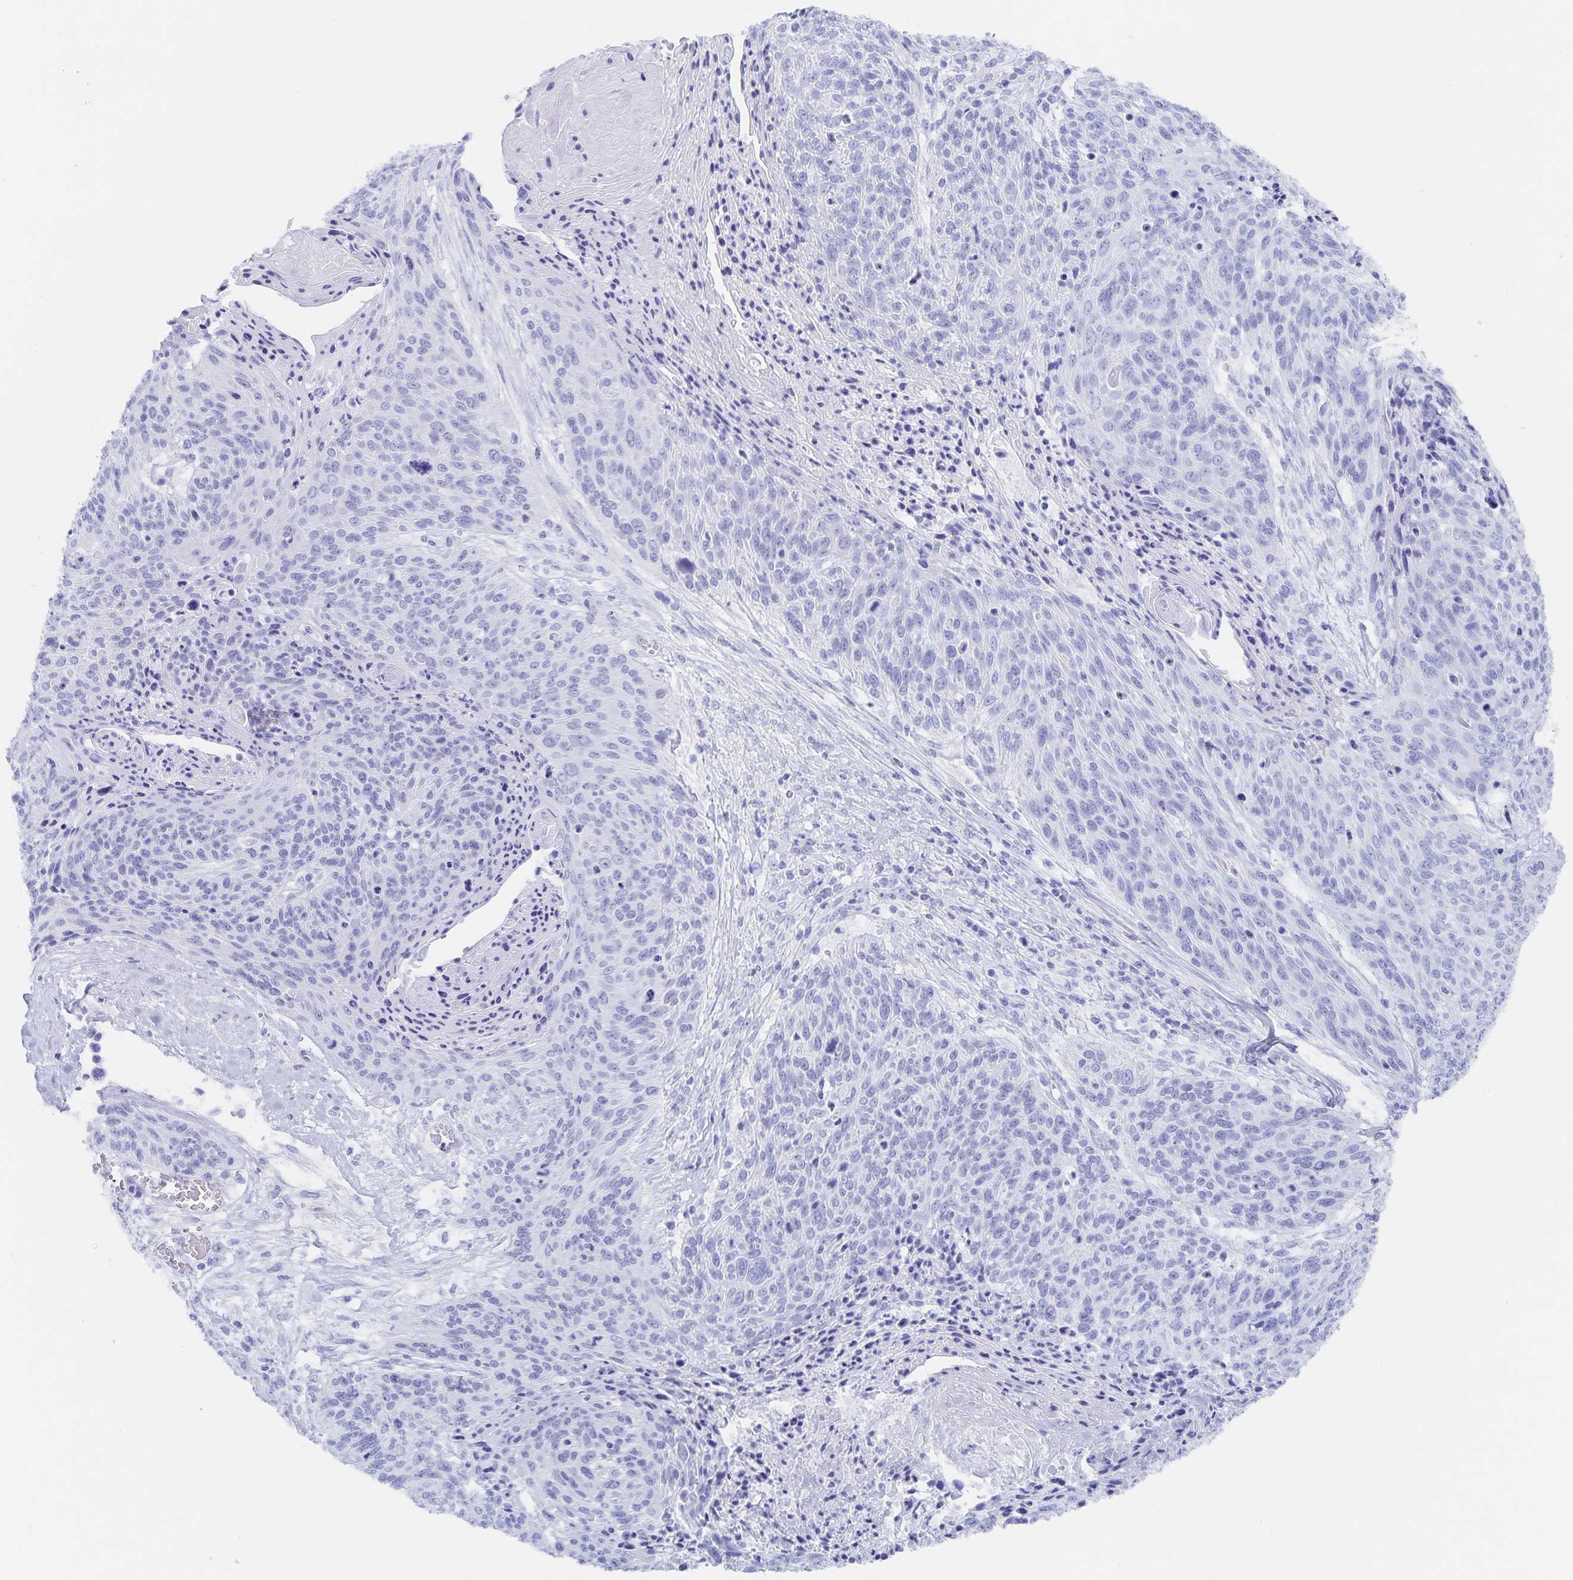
{"staining": {"intensity": "negative", "quantity": "none", "location": "none"}, "tissue": "cervical cancer", "cell_type": "Tumor cells", "image_type": "cancer", "snomed": [{"axis": "morphology", "description": "Squamous cell carcinoma, NOS"}, {"axis": "topography", "description": "Cervix"}], "caption": "IHC of cervical squamous cell carcinoma displays no positivity in tumor cells. (DAB immunohistochemistry visualized using brightfield microscopy, high magnification).", "gene": "SNTN", "patient": {"sex": "female", "age": 45}}